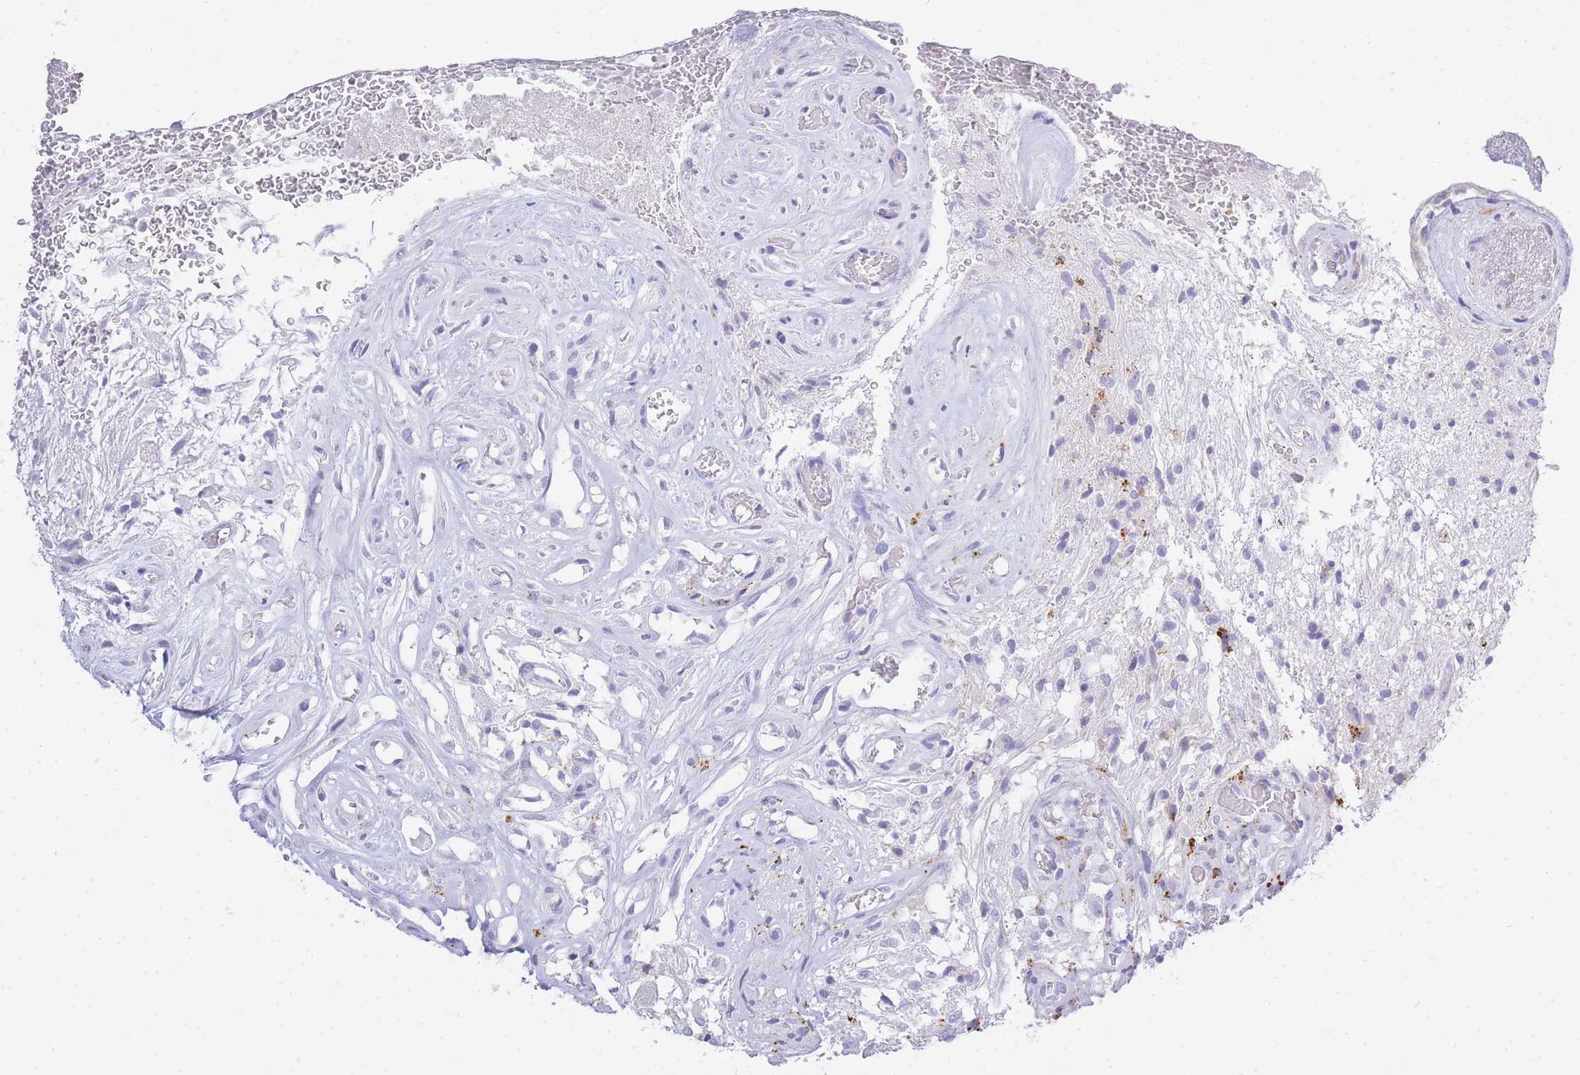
{"staining": {"intensity": "negative", "quantity": "none", "location": "none"}, "tissue": "glioma", "cell_type": "Tumor cells", "image_type": "cancer", "snomed": [{"axis": "morphology", "description": "Glioma, malignant, High grade"}, {"axis": "topography", "description": "Brain"}], "caption": "DAB (3,3'-diaminobenzidine) immunohistochemical staining of human malignant high-grade glioma exhibits no significant positivity in tumor cells.", "gene": "RHO", "patient": {"sex": "male", "age": 56}}